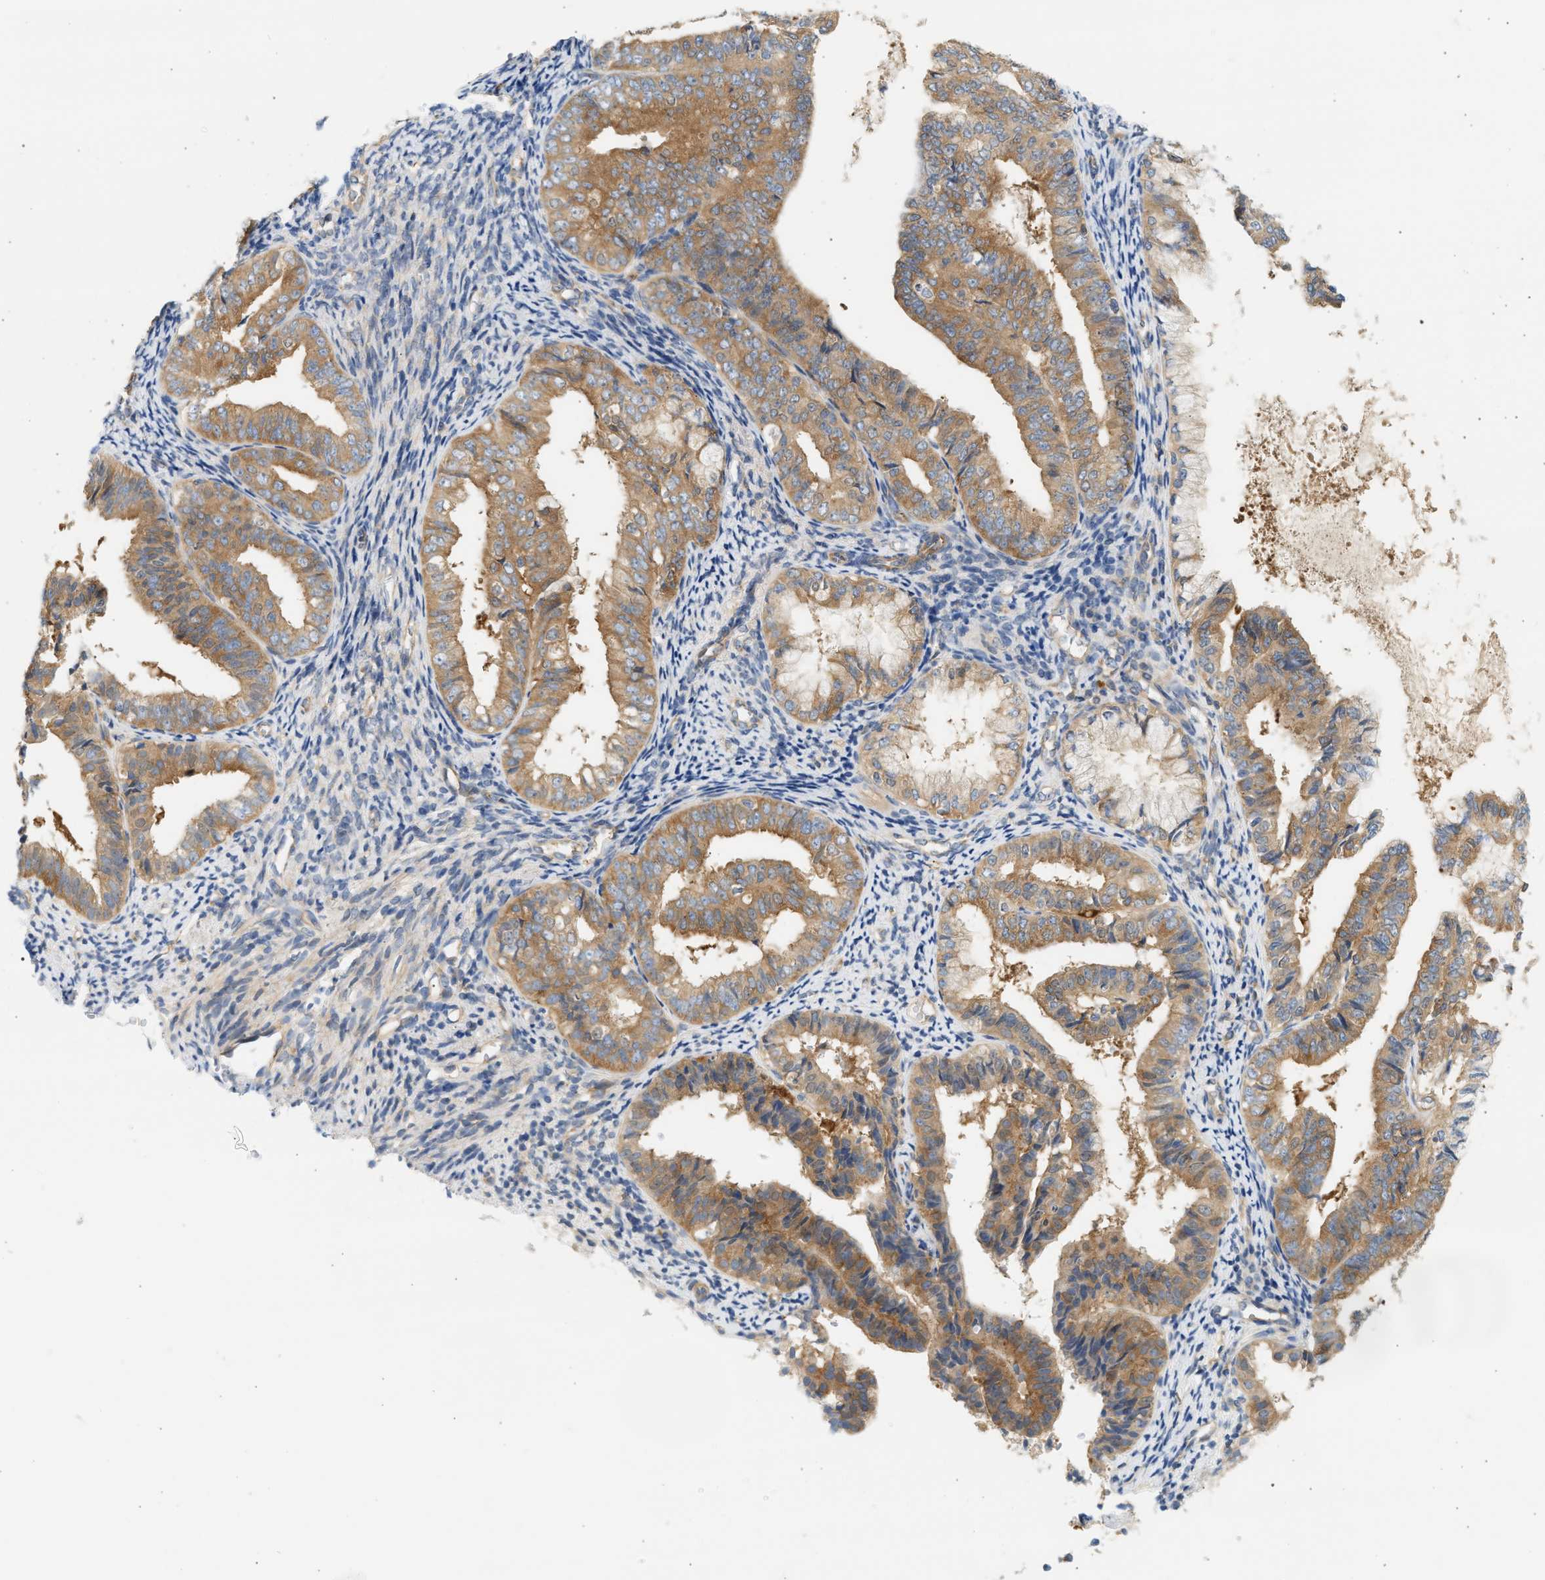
{"staining": {"intensity": "moderate", "quantity": ">75%", "location": "cytoplasmic/membranous"}, "tissue": "endometrial cancer", "cell_type": "Tumor cells", "image_type": "cancer", "snomed": [{"axis": "morphology", "description": "Adenocarcinoma, NOS"}, {"axis": "topography", "description": "Endometrium"}], "caption": "Immunohistochemistry (IHC) micrograph of human adenocarcinoma (endometrial) stained for a protein (brown), which demonstrates medium levels of moderate cytoplasmic/membranous positivity in approximately >75% of tumor cells.", "gene": "PAFAH1B1", "patient": {"sex": "female", "age": 63}}